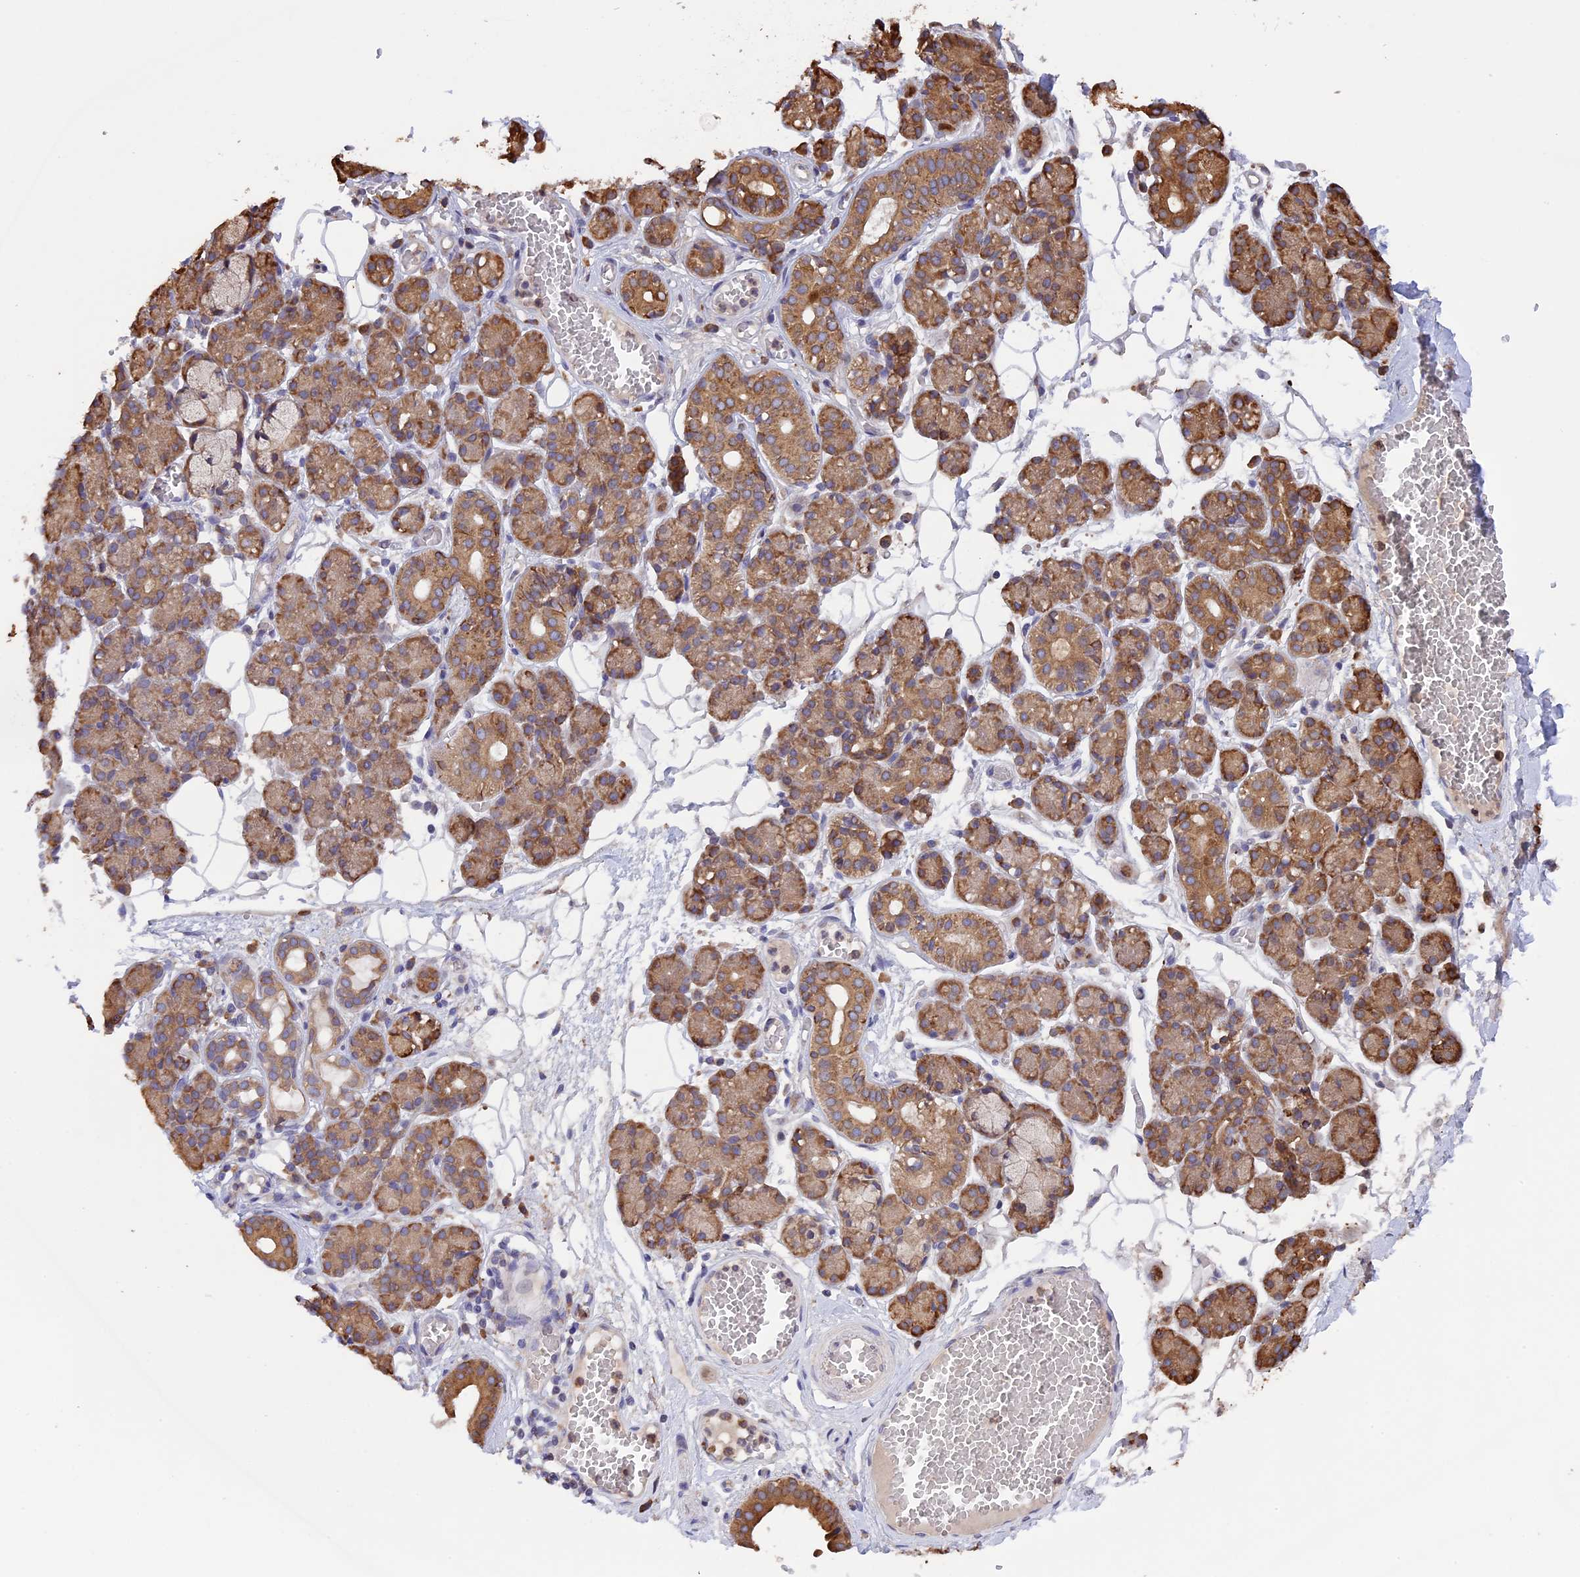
{"staining": {"intensity": "moderate", "quantity": ">75%", "location": "cytoplasmic/membranous"}, "tissue": "salivary gland", "cell_type": "Glandular cells", "image_type": "normal", "snomed": [{"axis": "morphology", "description": "Normal tissue, NOS"}, {"axis": "topography", "description": "Salivary gland"}], "caption": "Benign salivary gland was stained to show a protein in brown. There is medium levels of moderate cytoplasmic/membranous positivity in approximately >75% of glandular cells. The staining is performed using DAB brown chromogen to label protein expression. The nuclei are counter-stained blue using hematoxylin.", "gene": "DMRTA2", "patient": {"sex": "male", "age": 63}}